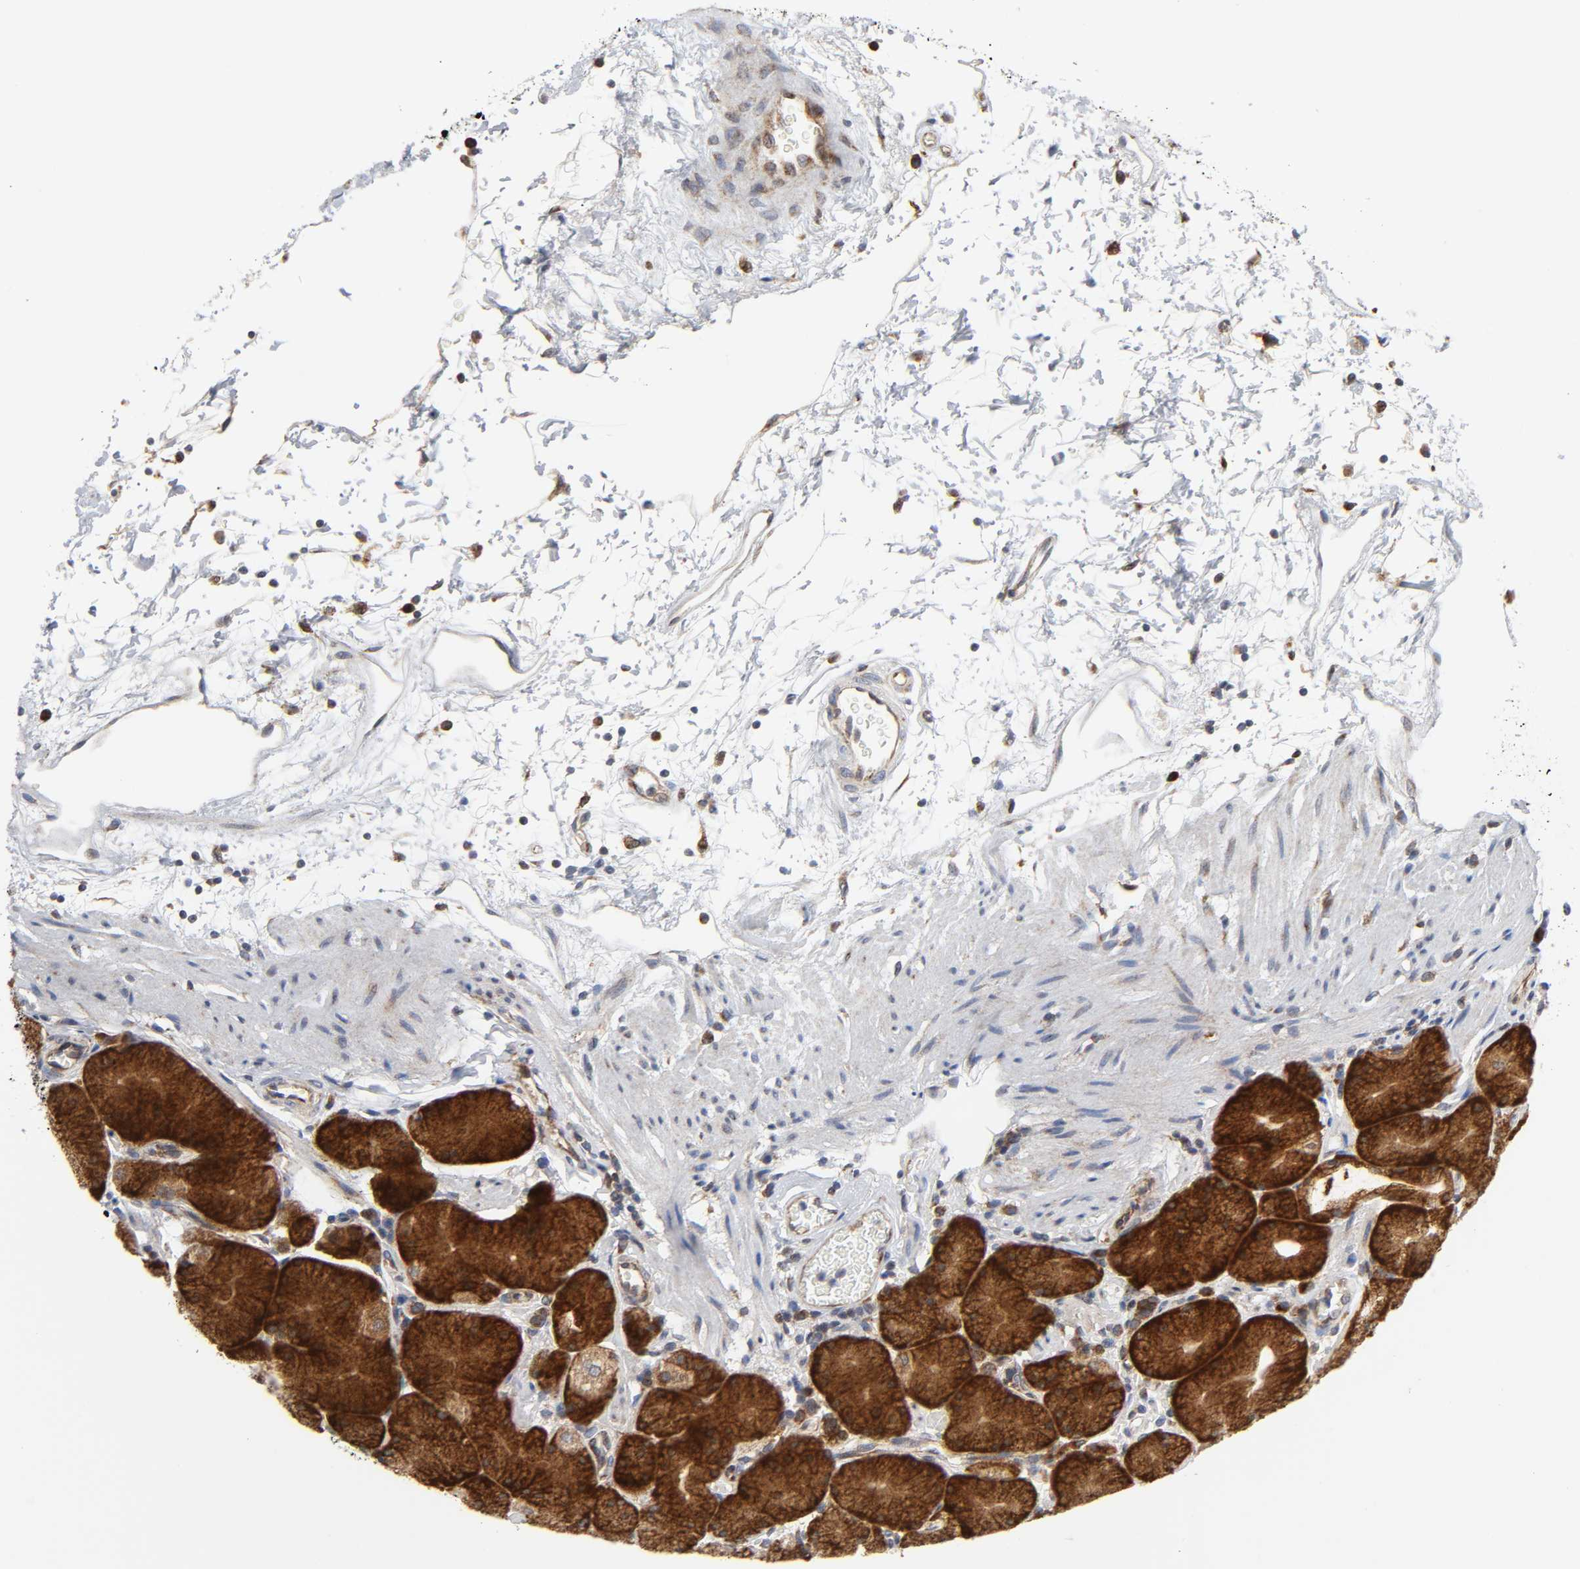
{"staining": {"intensity": "strong", "quantity": ">75%", "location": "cytoplasmic/membranous"}, "tissue": "stomach", "cell_type": "Glandular cells", "image_type": "normal", "snomed": [{"axis": "morphology", "description": "Normal tissue, NOS"}, {"axis": "topography", "description": "Stomach, upper"}, {"axis": "topography", "description": "Stomach"}], "caption": "Approximately >75% of glandular cells in normal human stomach reveal strong cytoplasmic/membranous protein positivity as visualized by brown immunohistochemical staining.", "gene": "BAX", "patient": {"sex": "male", "age": 76}}